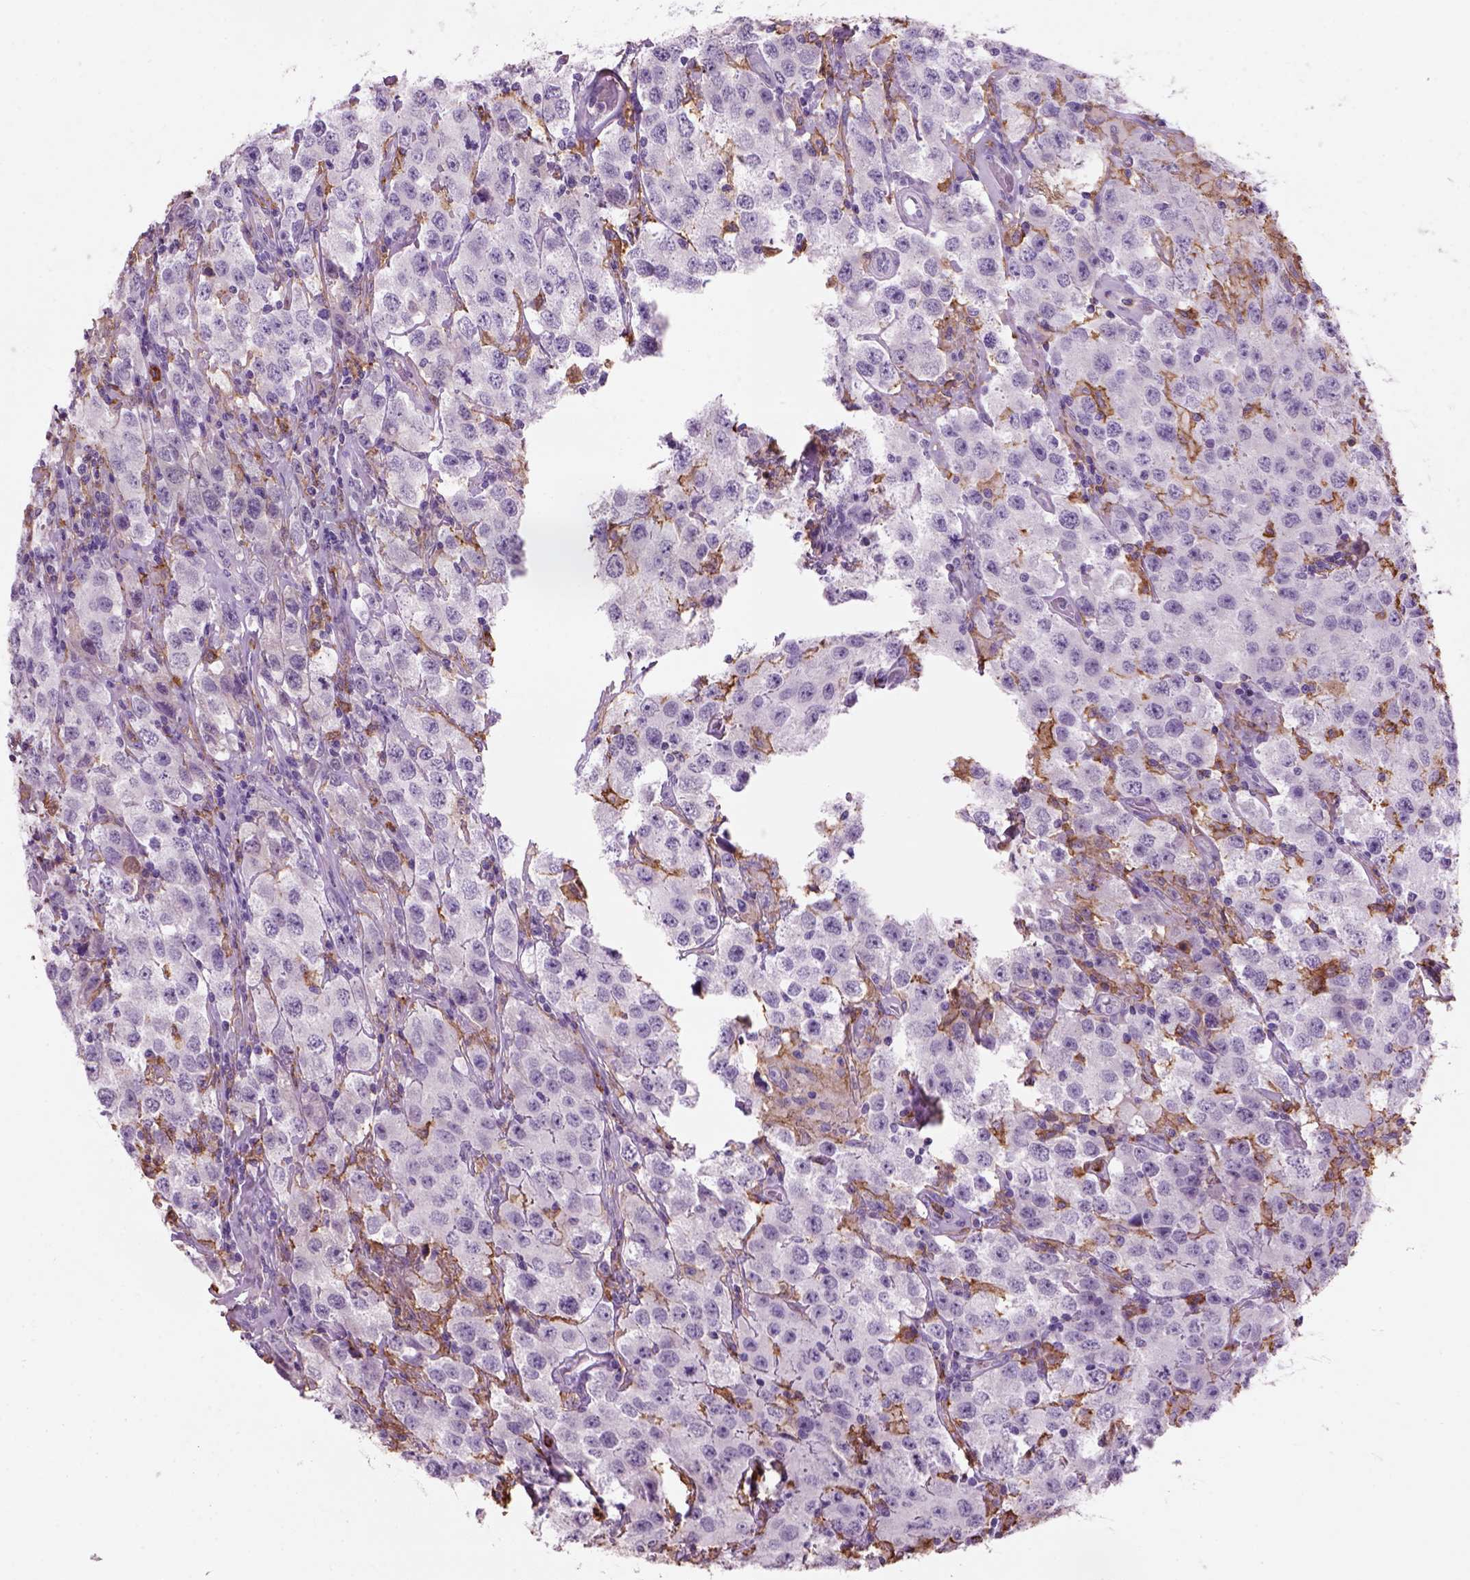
{"staining": {"intensity": "negative", "quantity": "none", "location": "none"}, "tissue": "testis cancer", "cell_type": "Tumor cells", "image_type": "cancer", "snomed": [{"axis": "morphology", "description": "Seminoma, NOS"}, {"axis": "topography", "description": "Testis"}], "caption": "Protein analysis of testis cancer (seminoma) demonstrates no significant staining in tumor cells. Brightfield microscopy of IHC stained with DAB (3,3'-diaminobenzidine) (brown) and hematoxylin (blue), captured at high magnification.", "gene": "CD14", "patient": {"sex": "male", "age": 52}}